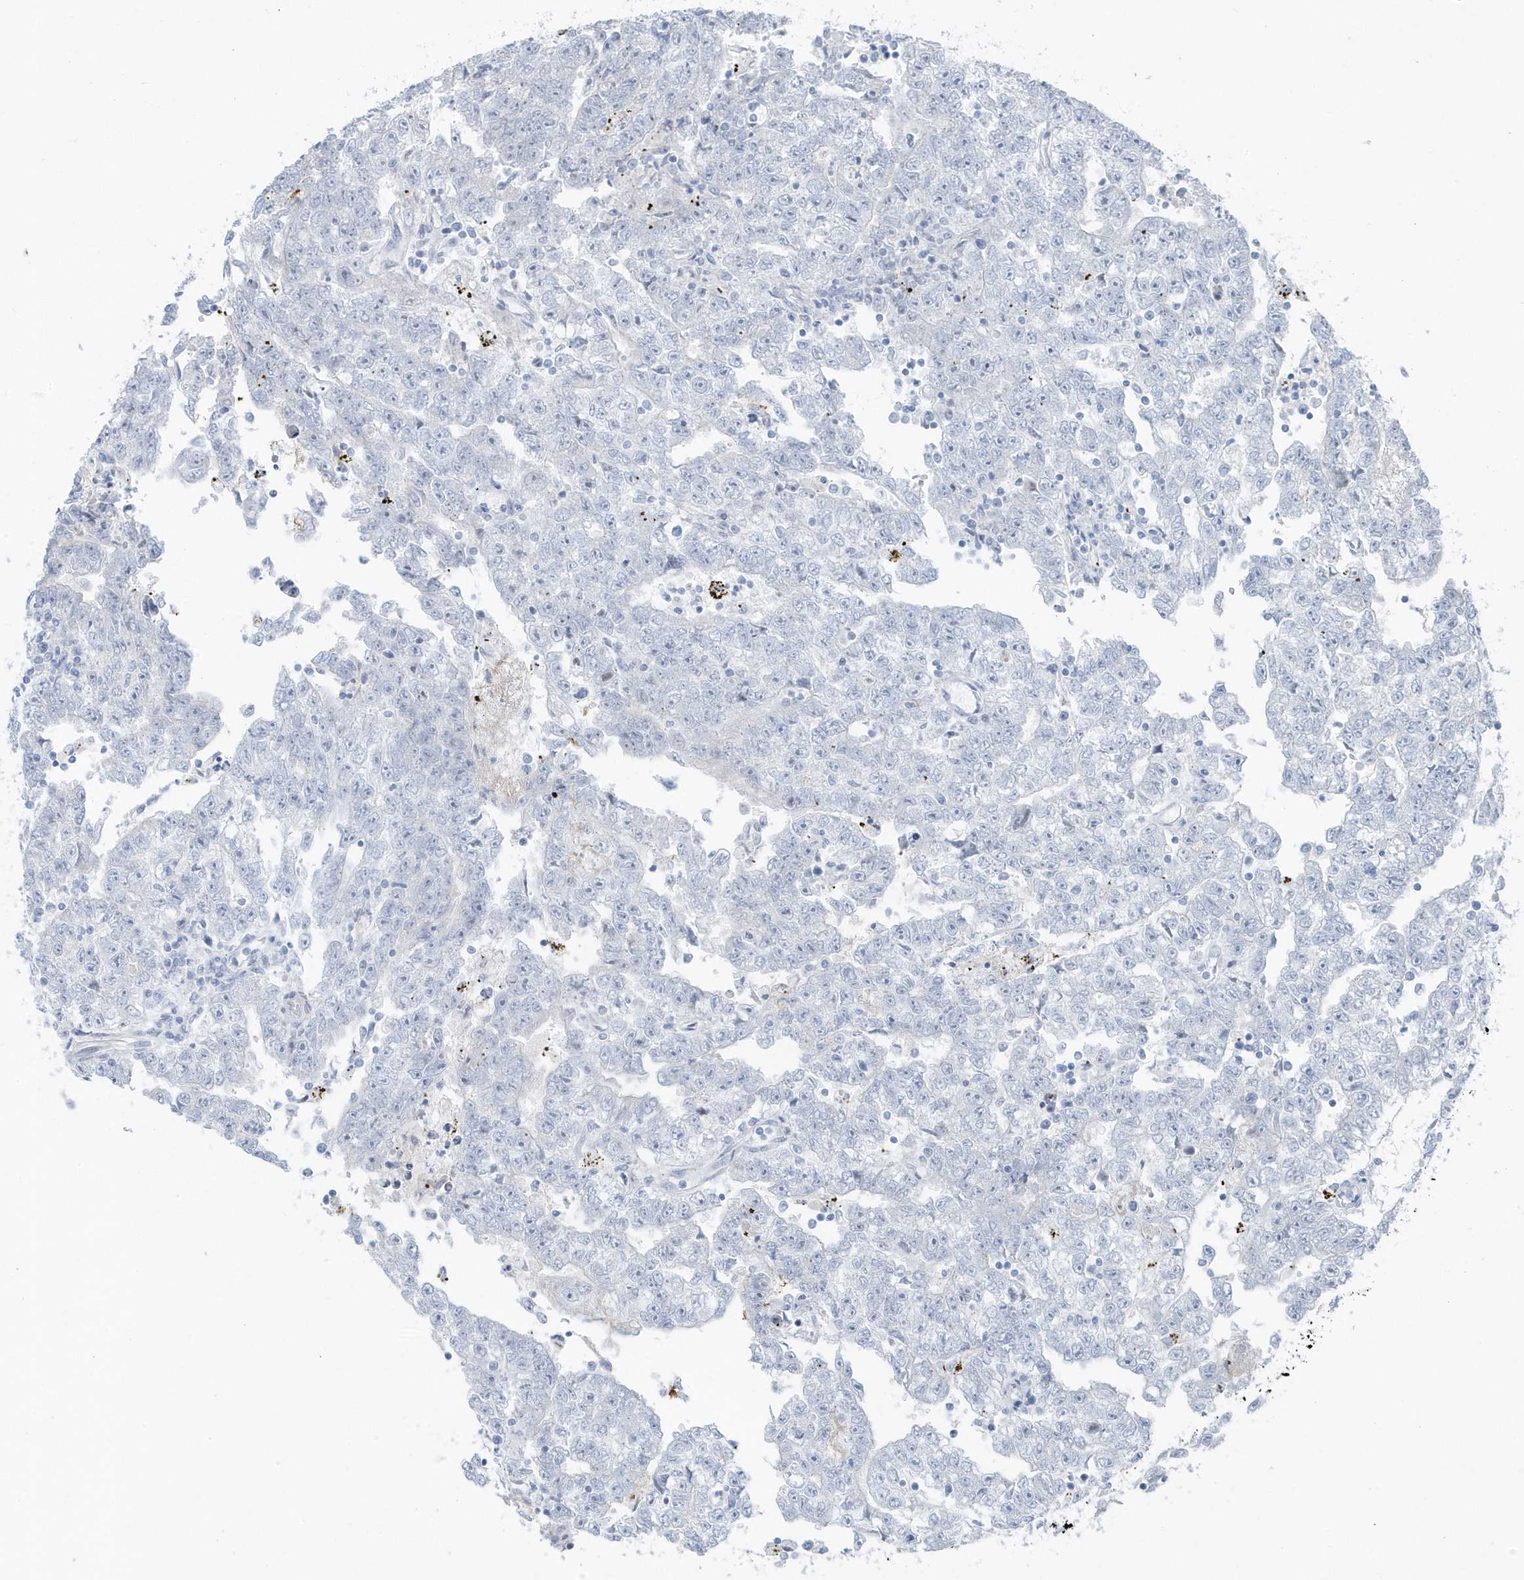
{"staining": {"intensity": "negative", "quantity": "none", "location": "none"}, "tissue": "testis cancer", "cell_type": "Tumor cells", "image_type": "cancer", "snomed": [{"axis": "morphology", "description": "Carcinoma, Embryonal, NOS"}, {"axis": "topography", "description": "Testis"}], "caption": "Testis embryonal carcinoma stained for a protein using IHC displays no staining tumor cells.", "gene": "FAM98A", "patient": {"sex": "male", "age": 25}}